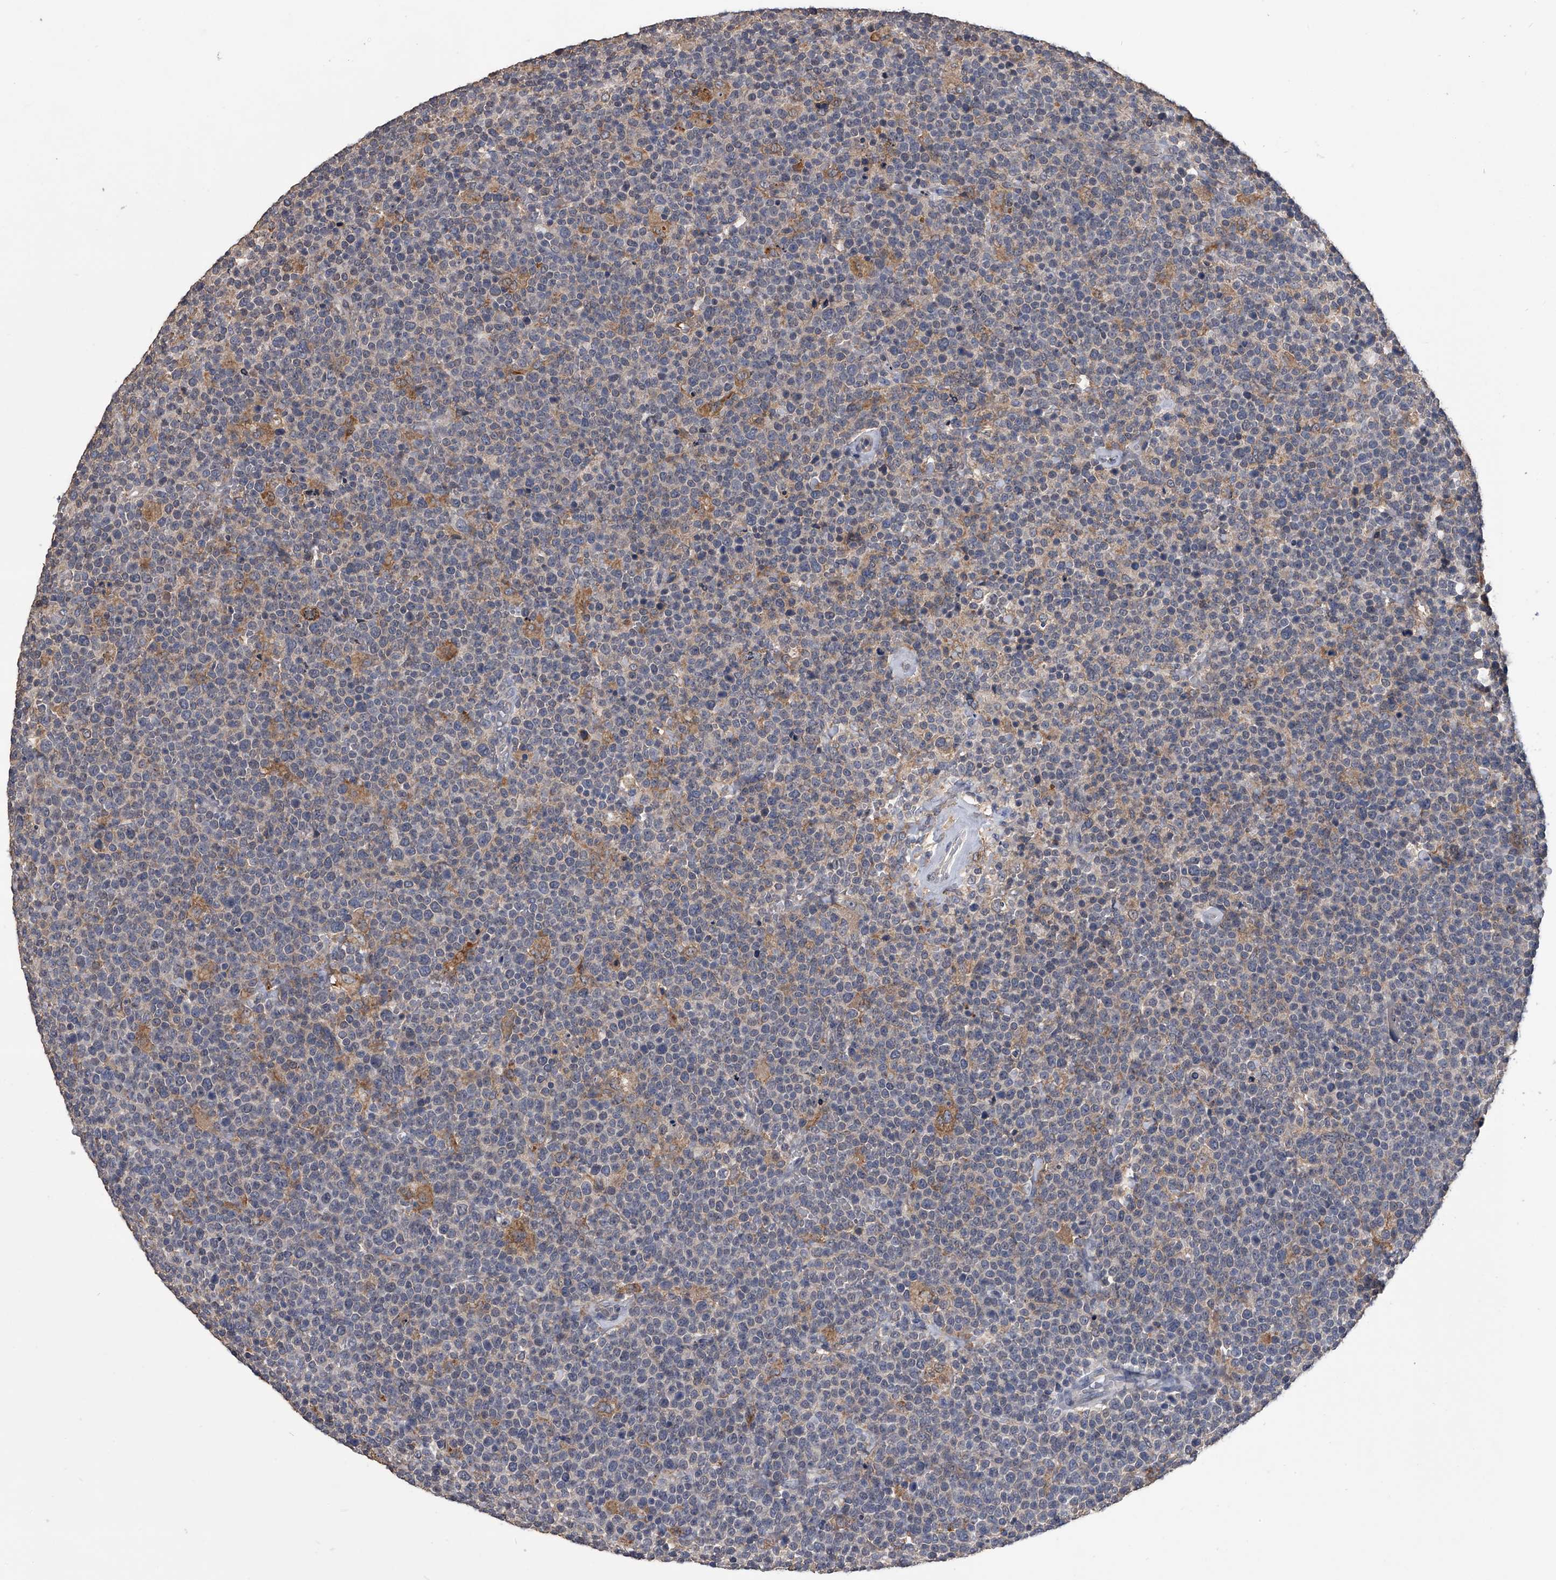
{"staining": {"intensity": "negative", "quantity": "none", "location": "none"}, "tissue": "lymphoma", "cell_type": "Tumor cells", "image_type": "cancer", "snomed": [{"axis": "morphology", "description": "Malignant lymphoma, non-Hodgkin's type, High grade"}, {"axis": "topography", "description": "Lymph node"}], "caption": "DAB immunohistochemical staining of human malignant lymphoma, non-Hodgkin's type (high-grade) reveals no significant staining in tumor cells.", "gene": "MAP4K3", "patient": {"sex": "male", "age": 61}}